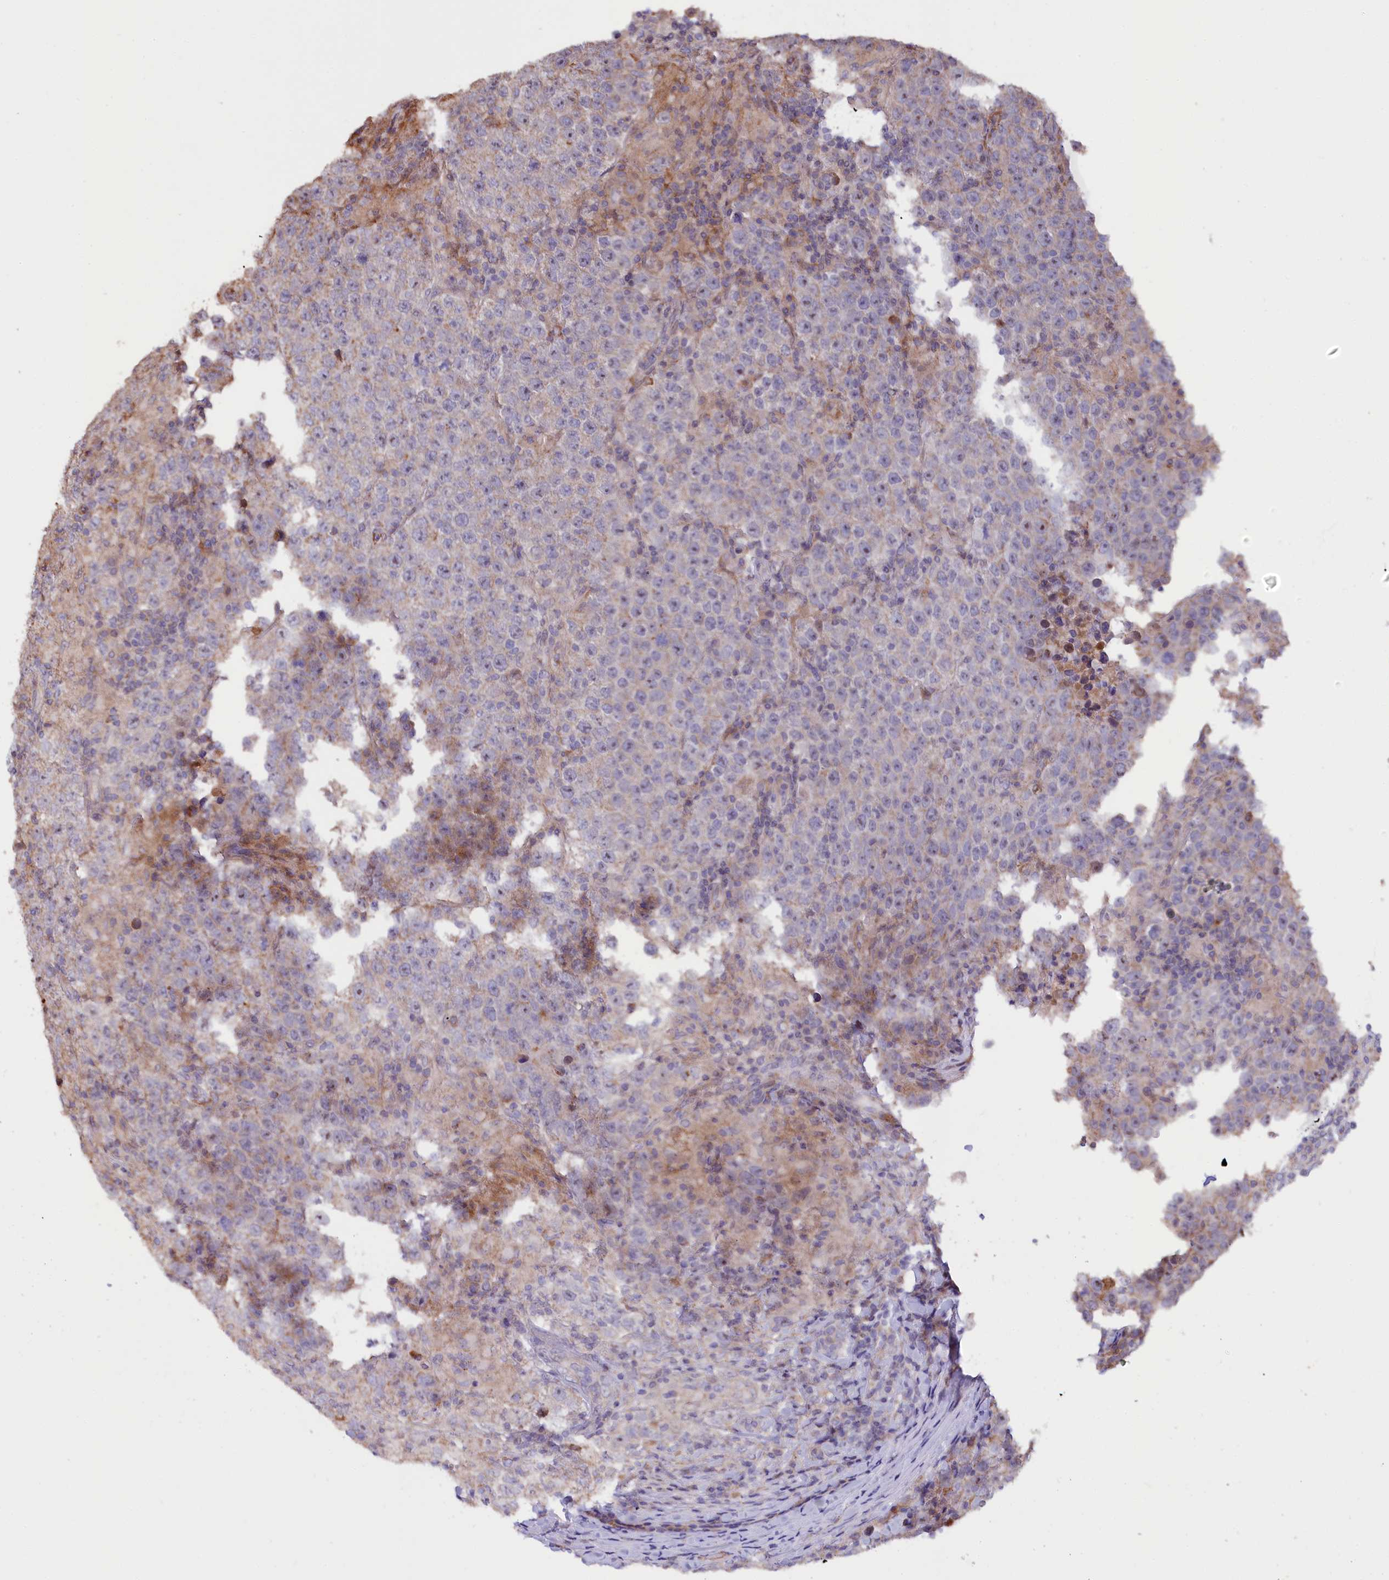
{"staining": {"intensity": "weak", "quantity": "<25%", "location": "cytoplasmic/membranous"}, "tissue": "testis cancer", "cell_type": "Tumor cells", "image_type": "cancer", "snomed": [{"axis": "morphology", "description": "Normal tissue, NOS"}, {"axis": "morphology", "description": "Urothelial carcinoma, High grade"}, {"axis": "morphology", "description": "Seminoma, NOS"}, {"axis": "morphology", "description": "Carcinoma, Embryonal, NOS"}, {"axis": "topography", "description": "Urinary bladder"}, {"axis": "topography", "description": "Testis"}], "caption": "IHC histopathology image of testis cancer stained for a protein (brown), which displays no positivity in tumor cells.", "gene": "RPUSD3", "patient": {"sex": "male", "age": 41}}